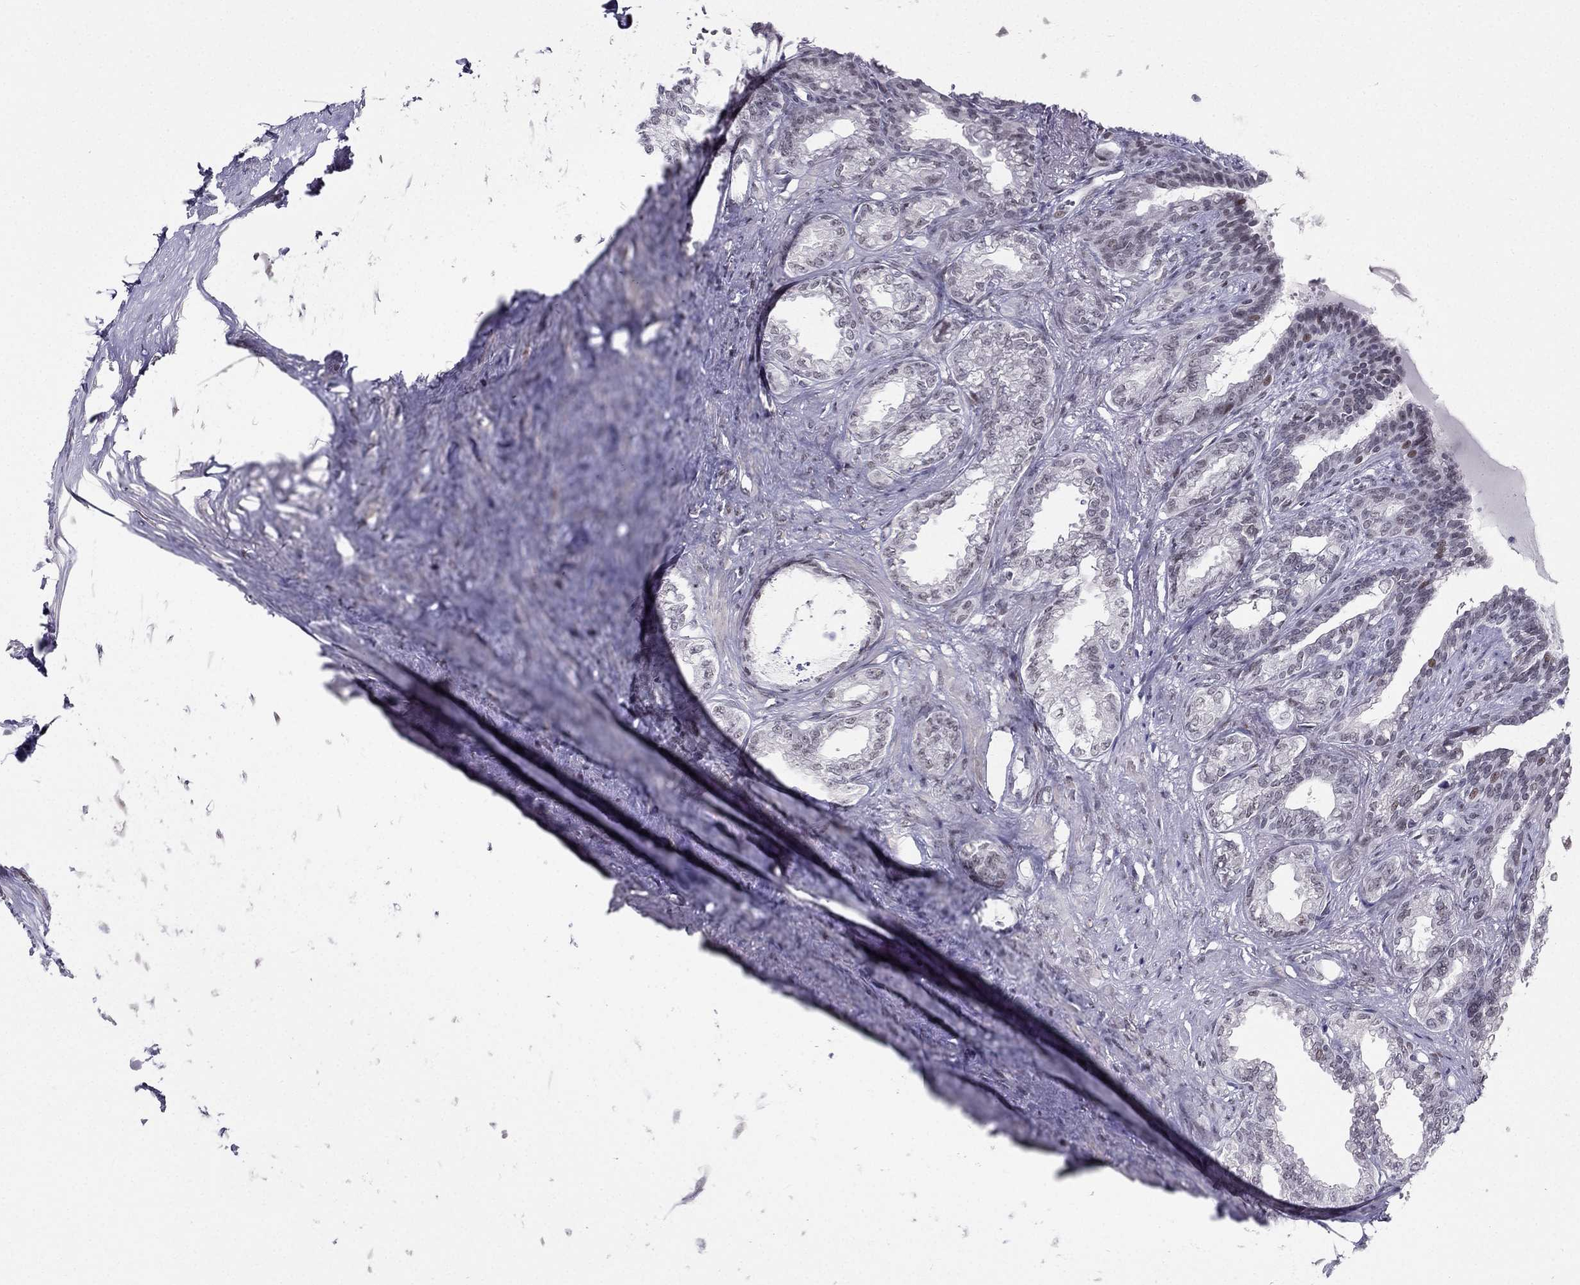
{"staining": {"intensity": "weak", "quantity": "25%-75%", "location": "nuclear"}, "tissue": "seminal vesicle", "cell_type": "Glandular cells", "image_type": "normal", "snomed": [{"axis": "morphology", "description": "Normal tissue, NOS"}, {"axis": "morphology", "description": "Urothelial carcinoma, NOS"}, {"axis": "topography", "description": "Urinary bladder"}, {"axis": "topography", "description": "Seminal veicle"}], "caption": "Glandular cells display low levels of weak nuclear expression in about 25%-75% of cells in unremarkable human seminal vesicle.", "gene": "RPRD2", "patient": {"sex": "male", "age": 76}}